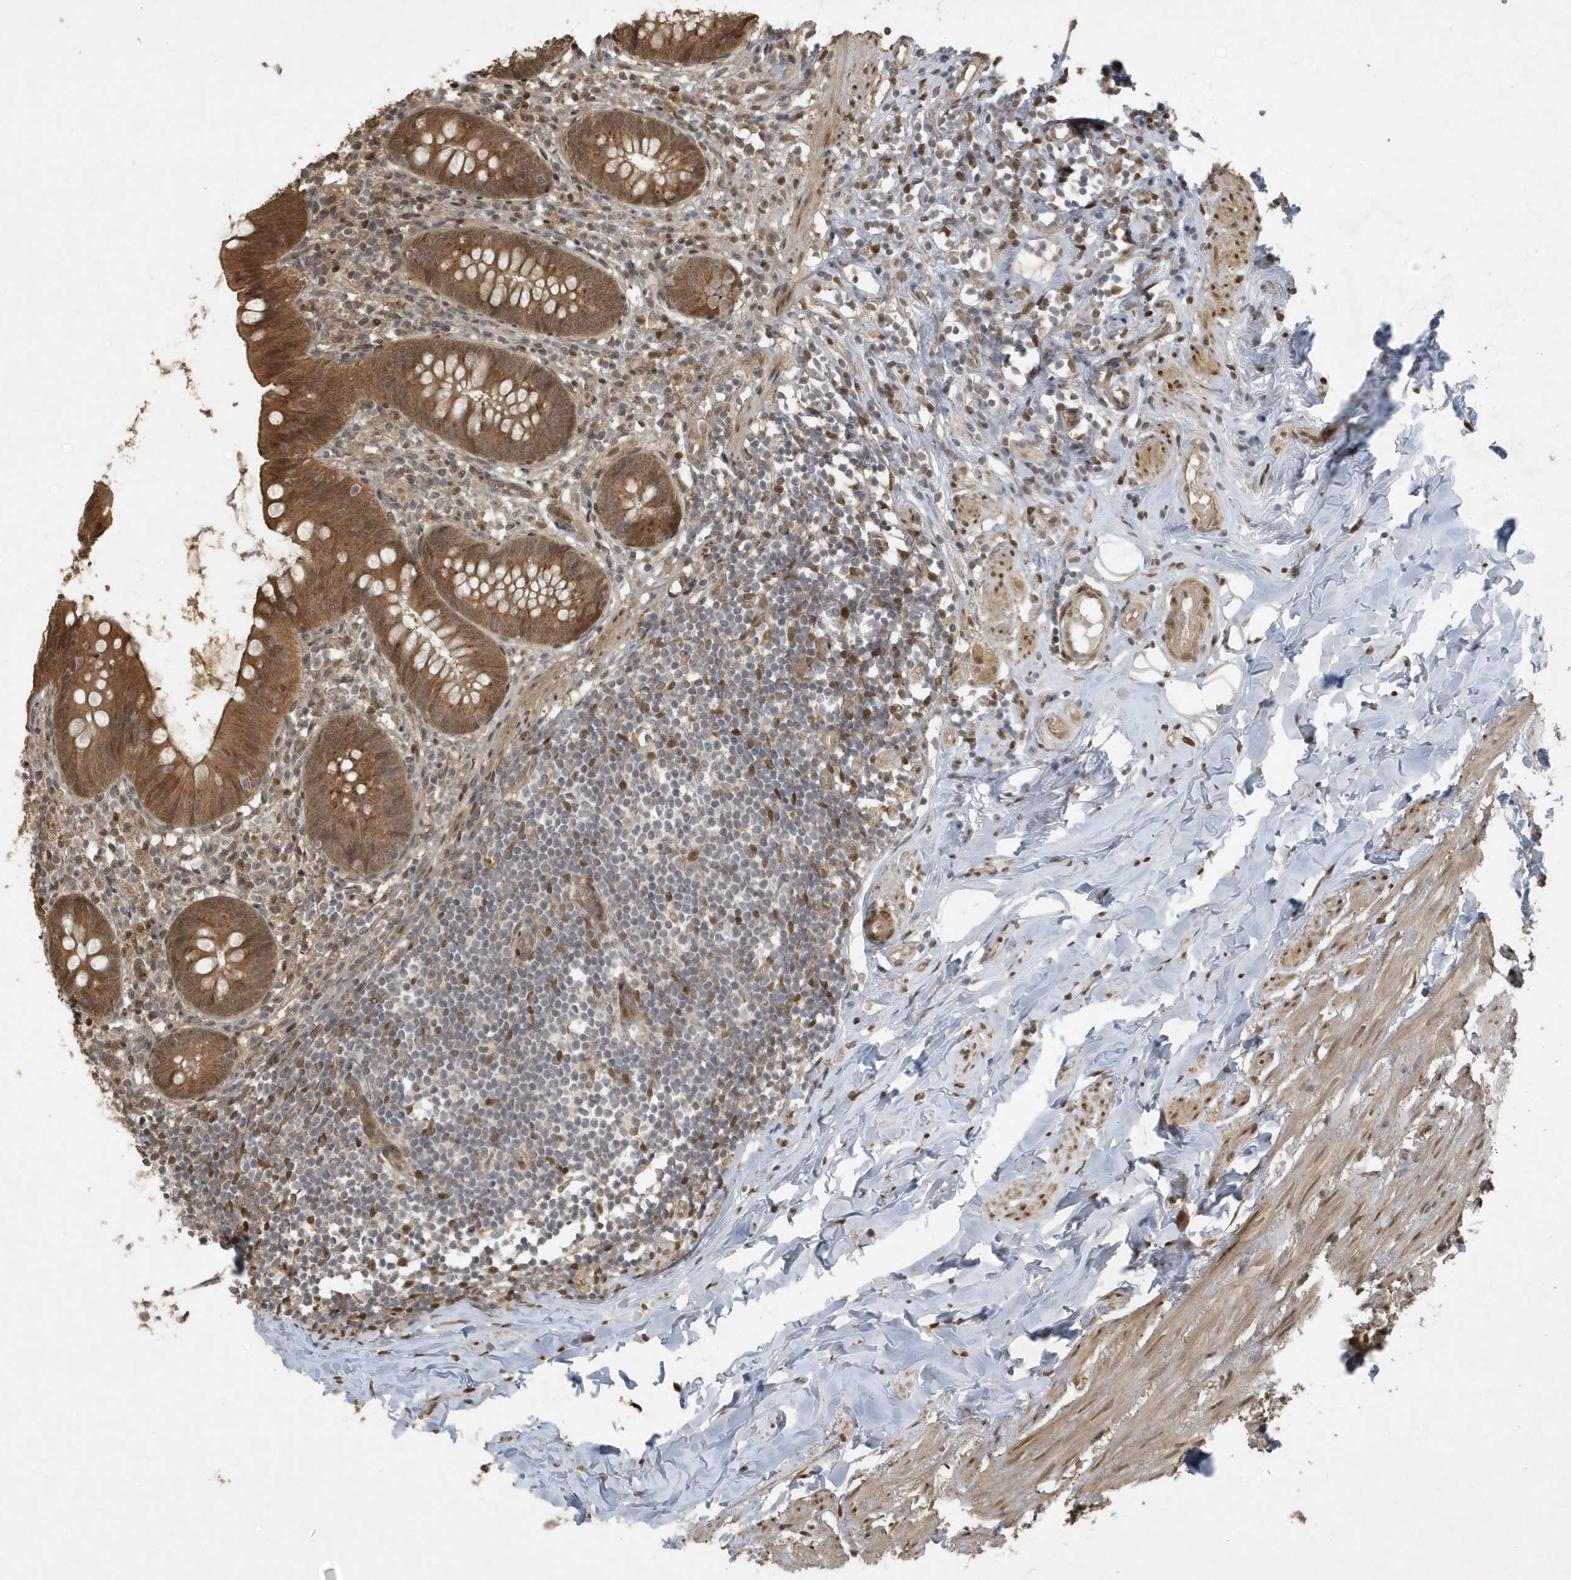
{"staining": {"intensity": "moderate", "quantity": ">75%", "location": "cytoplasmic/membranous,nuclear"}, "tissue": "appendix", "cell_type": "Glandular cells", "image_type": "normal", "snomed": [{"axis": "morphology", "description": "Normal tissue, NOS"}, {"axis": "topography", "description": "Appendix"}], "caption": "A brown stain labels moderate cytoplasmic/membranous,nuclear positivity of a protein in glandular cells of unremarkable appendix. (Stains: DAB (3,3'-diaminobenzidine) in brown, nuclei in blue, Microscopy: brightfield microscopy at high magnification).", "gene": "HSPA1A", "patient": {"sex": "female", "age": 62}}